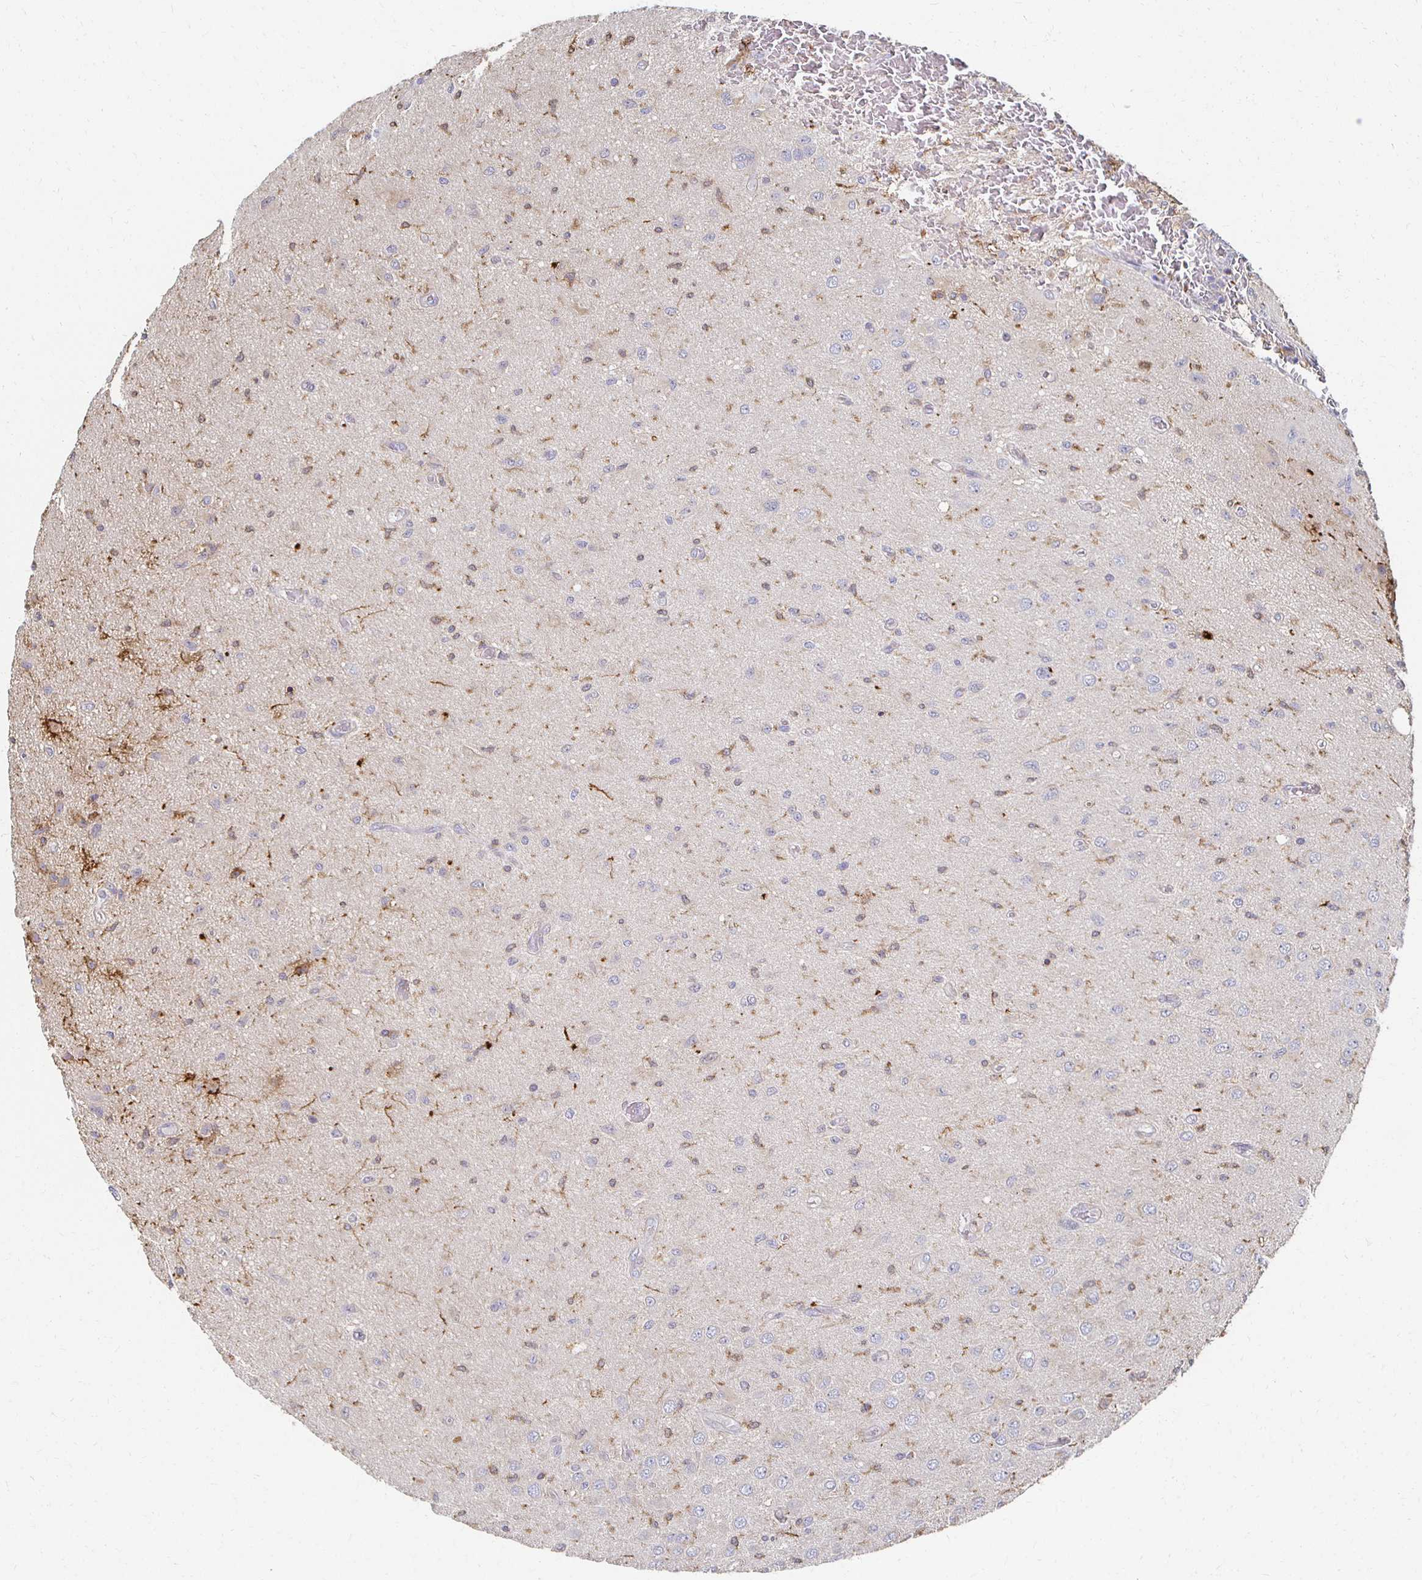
{"staining": {"intensity": "weak", "quantity": "<25%", "location": "cytoplasmic/membranous"}, "tissue": "glioma", "cell_type": "Tumor cells", "image_type": "cancer", "snomed": [{"axis": "morphology", "description": "Glioma, malignant, High grade"}, {"axis": "topography", "description": "Brain"}], "caption": "Protein analysis of glioma reveals no significant expression in tumor cells. (Immunohistochemistry (ihc), brightfield microscopy, high magnification).", "gene": "CX3CR1", "patient": {"sex": "male", "age": 67}}